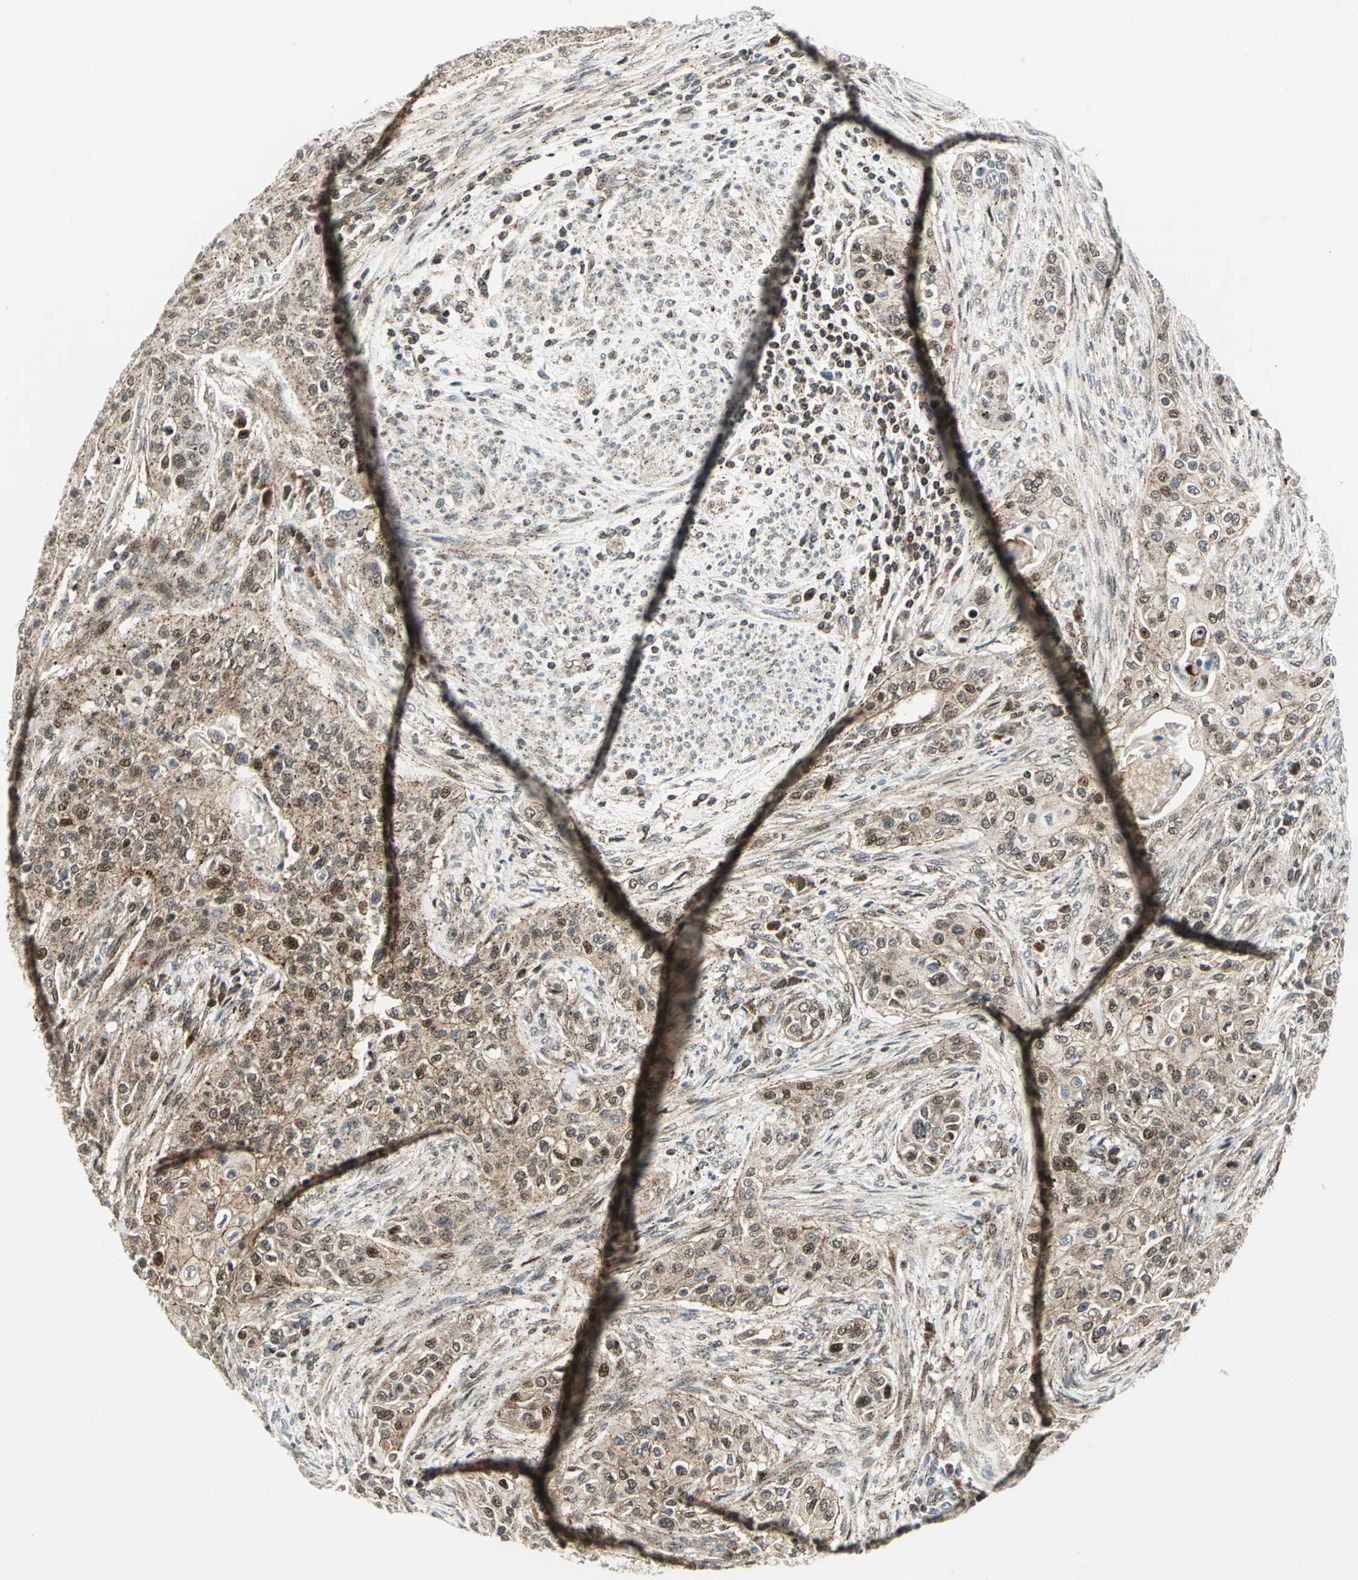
{"staining": {"intensity": "moderate", "quantity": ">75%", "location": "cytoplasmic/membranous,nuclear"}, "tissue": "urothelial cancer", "cell_type": "Tumor cells", "image_type": "cancer", "snomed": [{"axis": "morphology", "description": "Urothelial carcinoma, High grade"}, {"axis": "topography", "description": "Urinary bladder"}], "caption": "Immunohistochemistry (IHC) histopathology image of neoplastic tissue: human urothelial cancer stained using immunohistochemistry shows medium levels of moderate protein expression localized specifically in the cytoplasmic/membranous and nuclear of tumor cells, appearing as a cytoplasmic/membranous and nuclear brown color.", "gene": "ATP6V1A", "patient": {"sex": "male", "age": 74}}